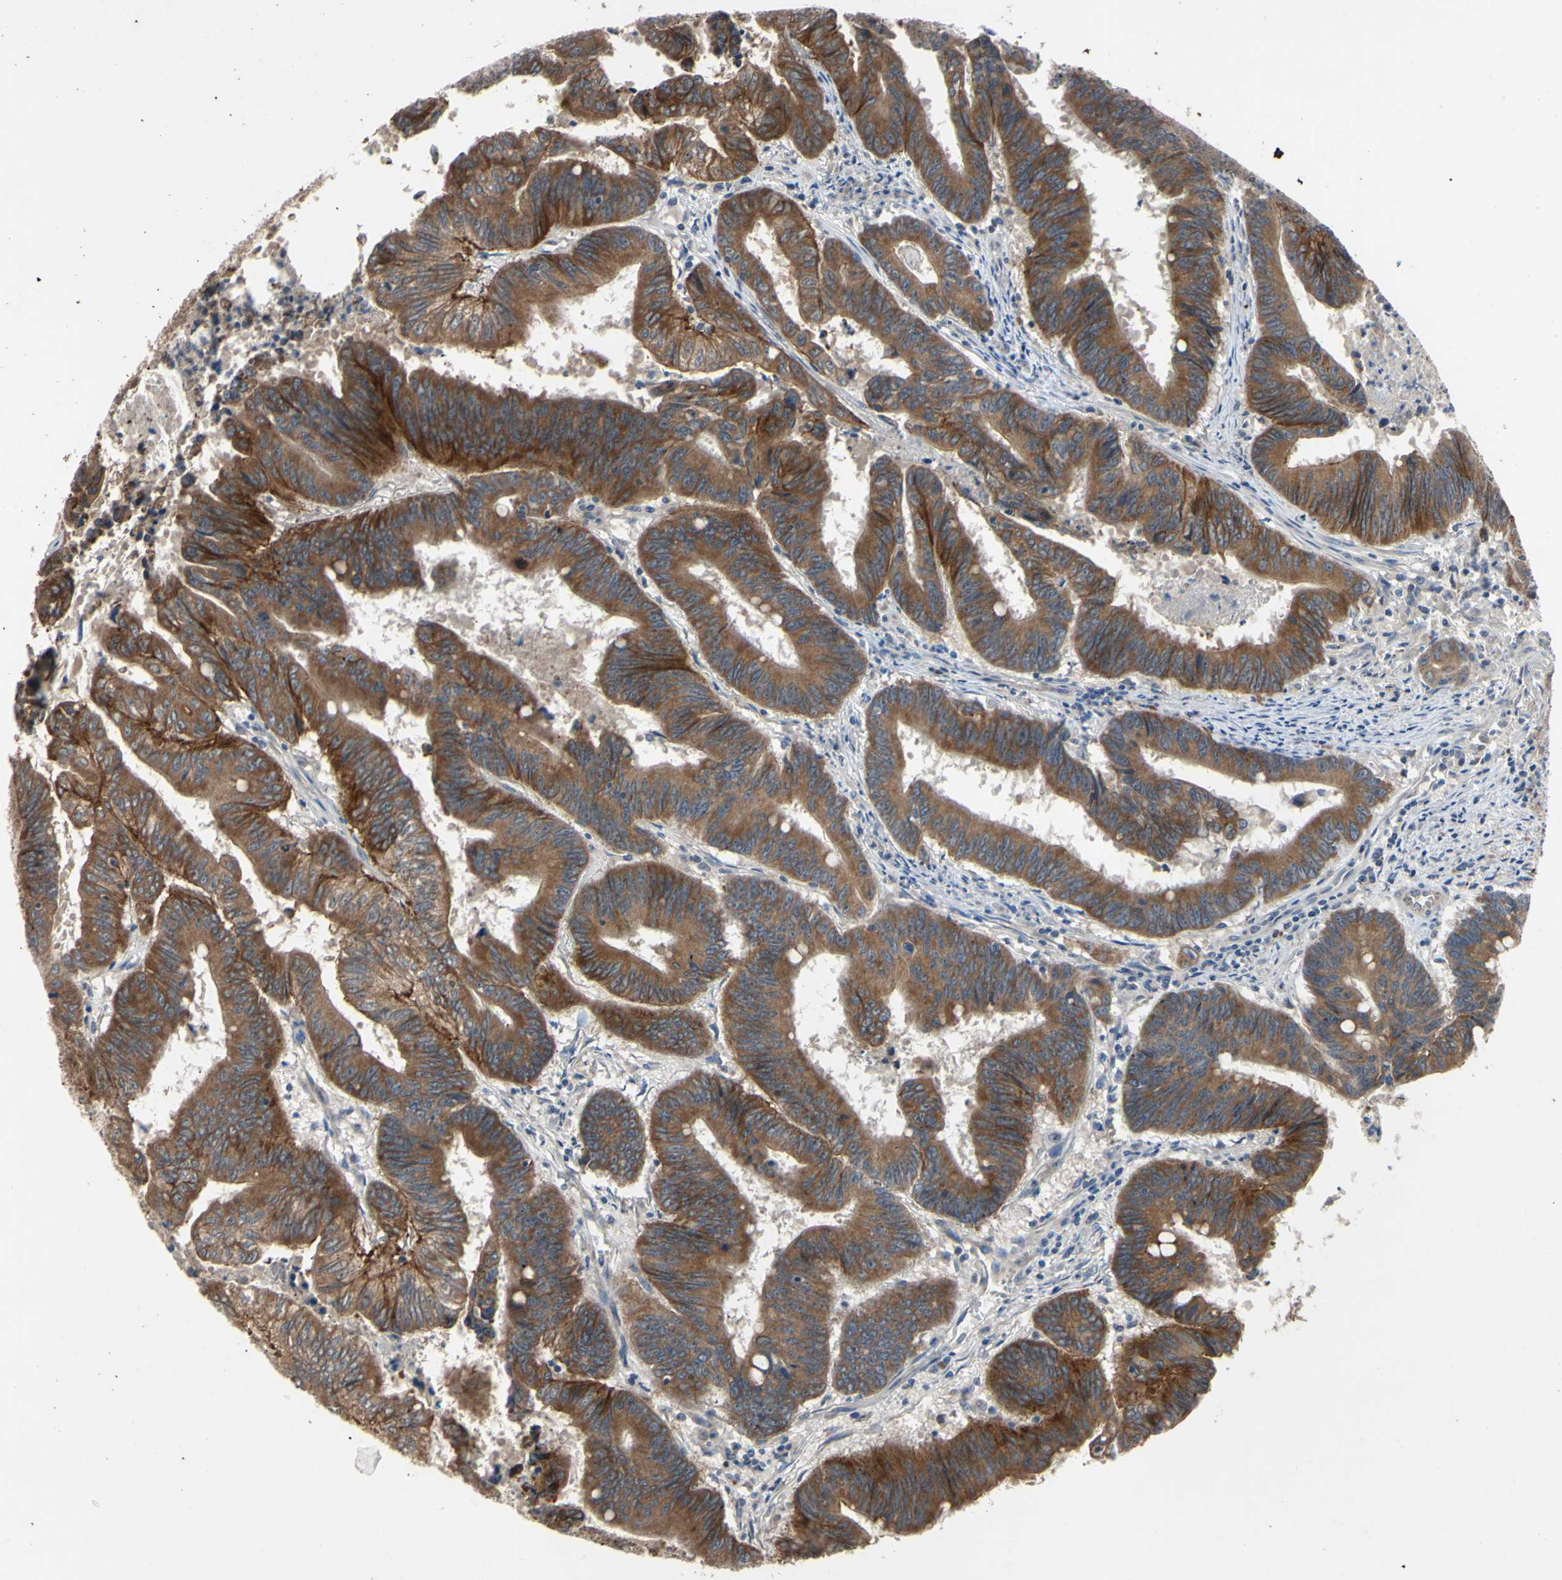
{"staining": {"intensity": "moderate", "quantity": ">75%", "location": "cytoplasmic/membranous"}, "tissue": "colorectal cancer", "cell_type": "Tumor cells", "image_type": "cancer", "snomed": [{"axis": "morphology", "description": "Adenocarcinoma, NOS"}, {"axis": "topography", "description": "Colon"}], "caption": "There is medium levels of moderate cytoplasmic/membranous staining in tumor cells of colorectal adenocarcinoma, as demonstrated by immunohistochemical staining (brown color).", "gene": "XIAP", "patient": {"sex": "male", "age": 45}}